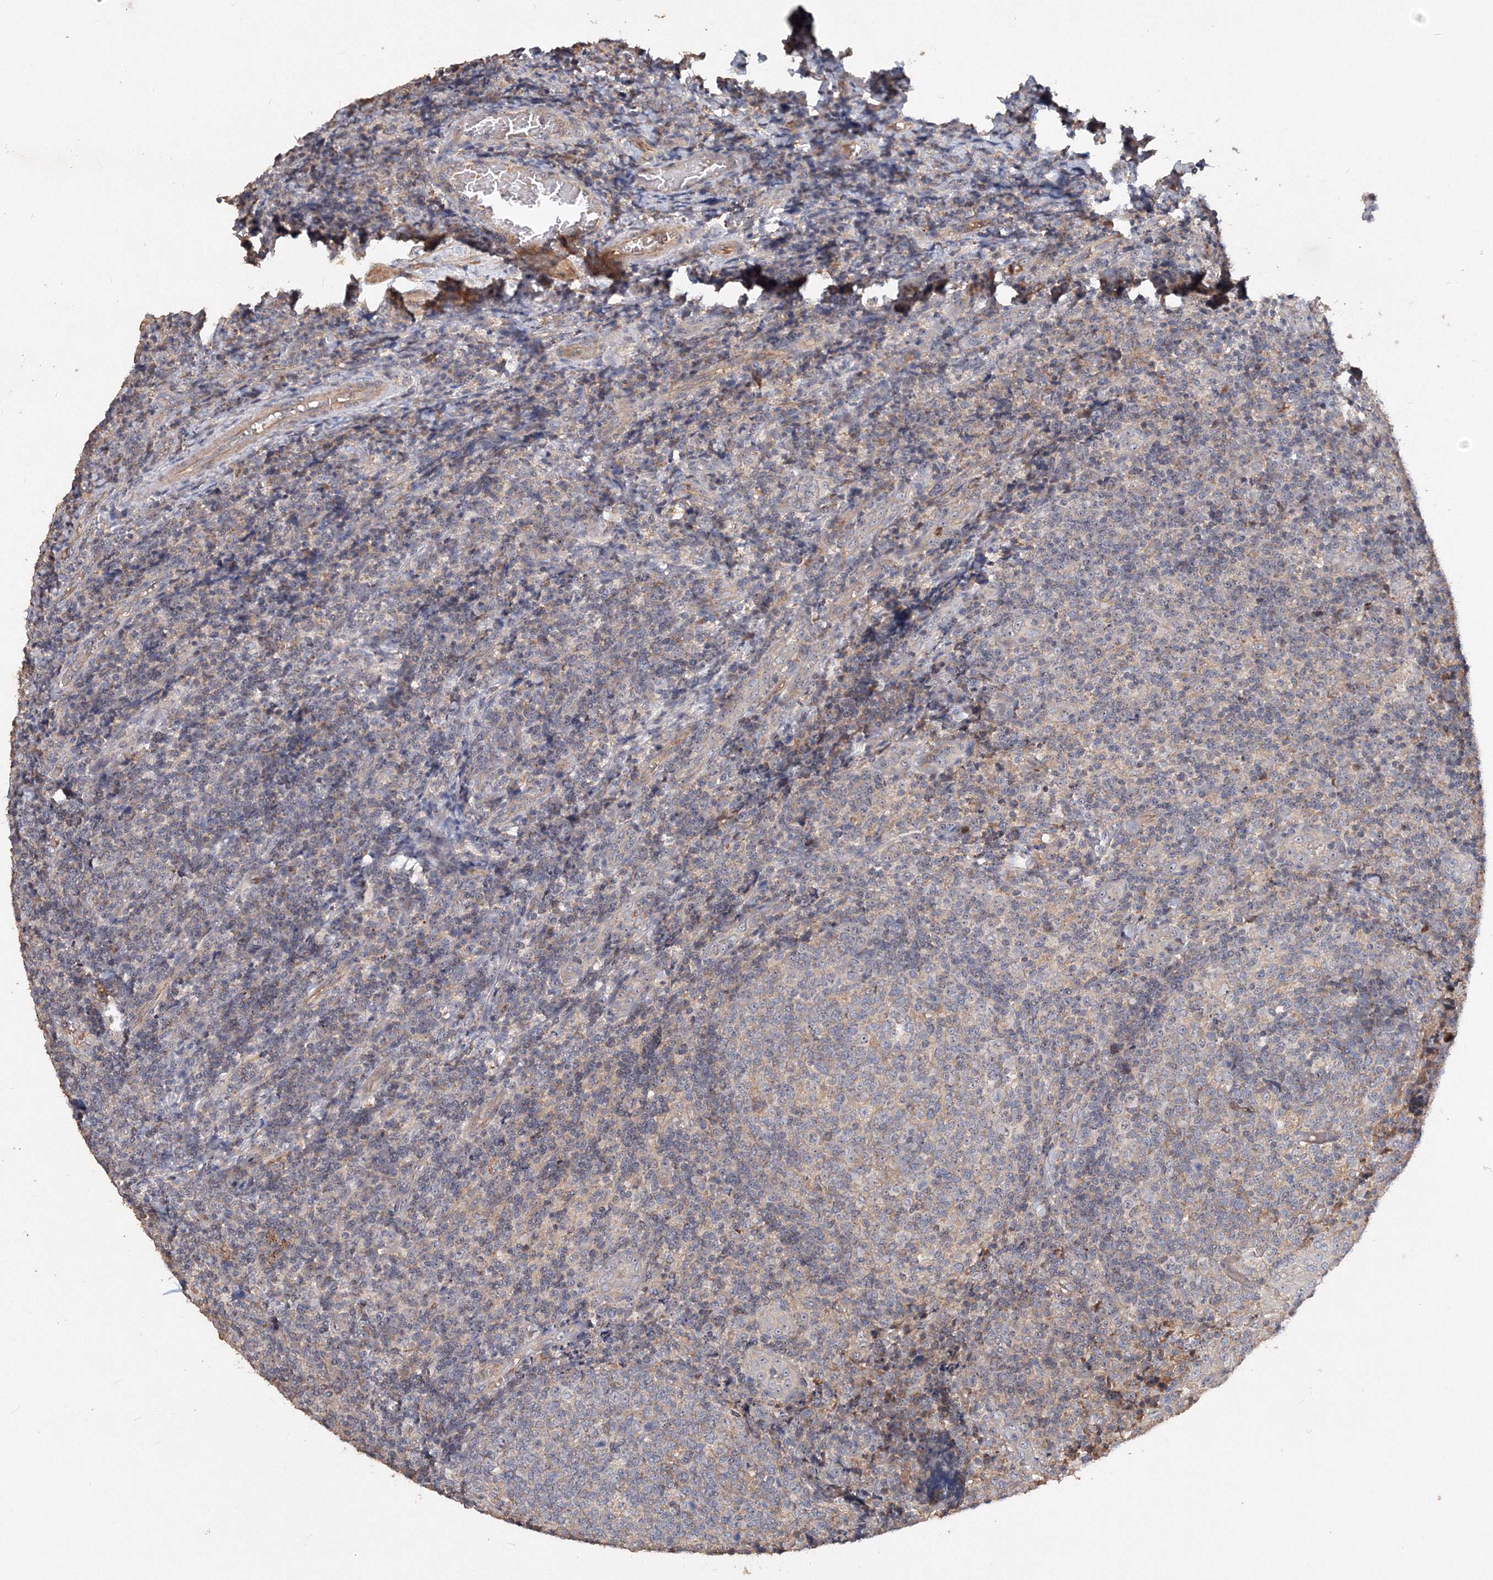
{"staining": {"intensity": "weak", "quantity": "<25%", "location": "cytoplasmic/membranous"}, "tissue": "tonsil", "cell_type": "Germinal center cells", "image_type": "normal", "snomed": [{"axis": "morphology", "description": "Normal tissue, NOS"}, {"axis": "topography", "description": "Tonsil"}], "caption": "The IHC histopathology image has no significant positivity in germinal center cells of tonsil.", "gene": "GRINA", "patient": {"sex": "female", "age": 19}}